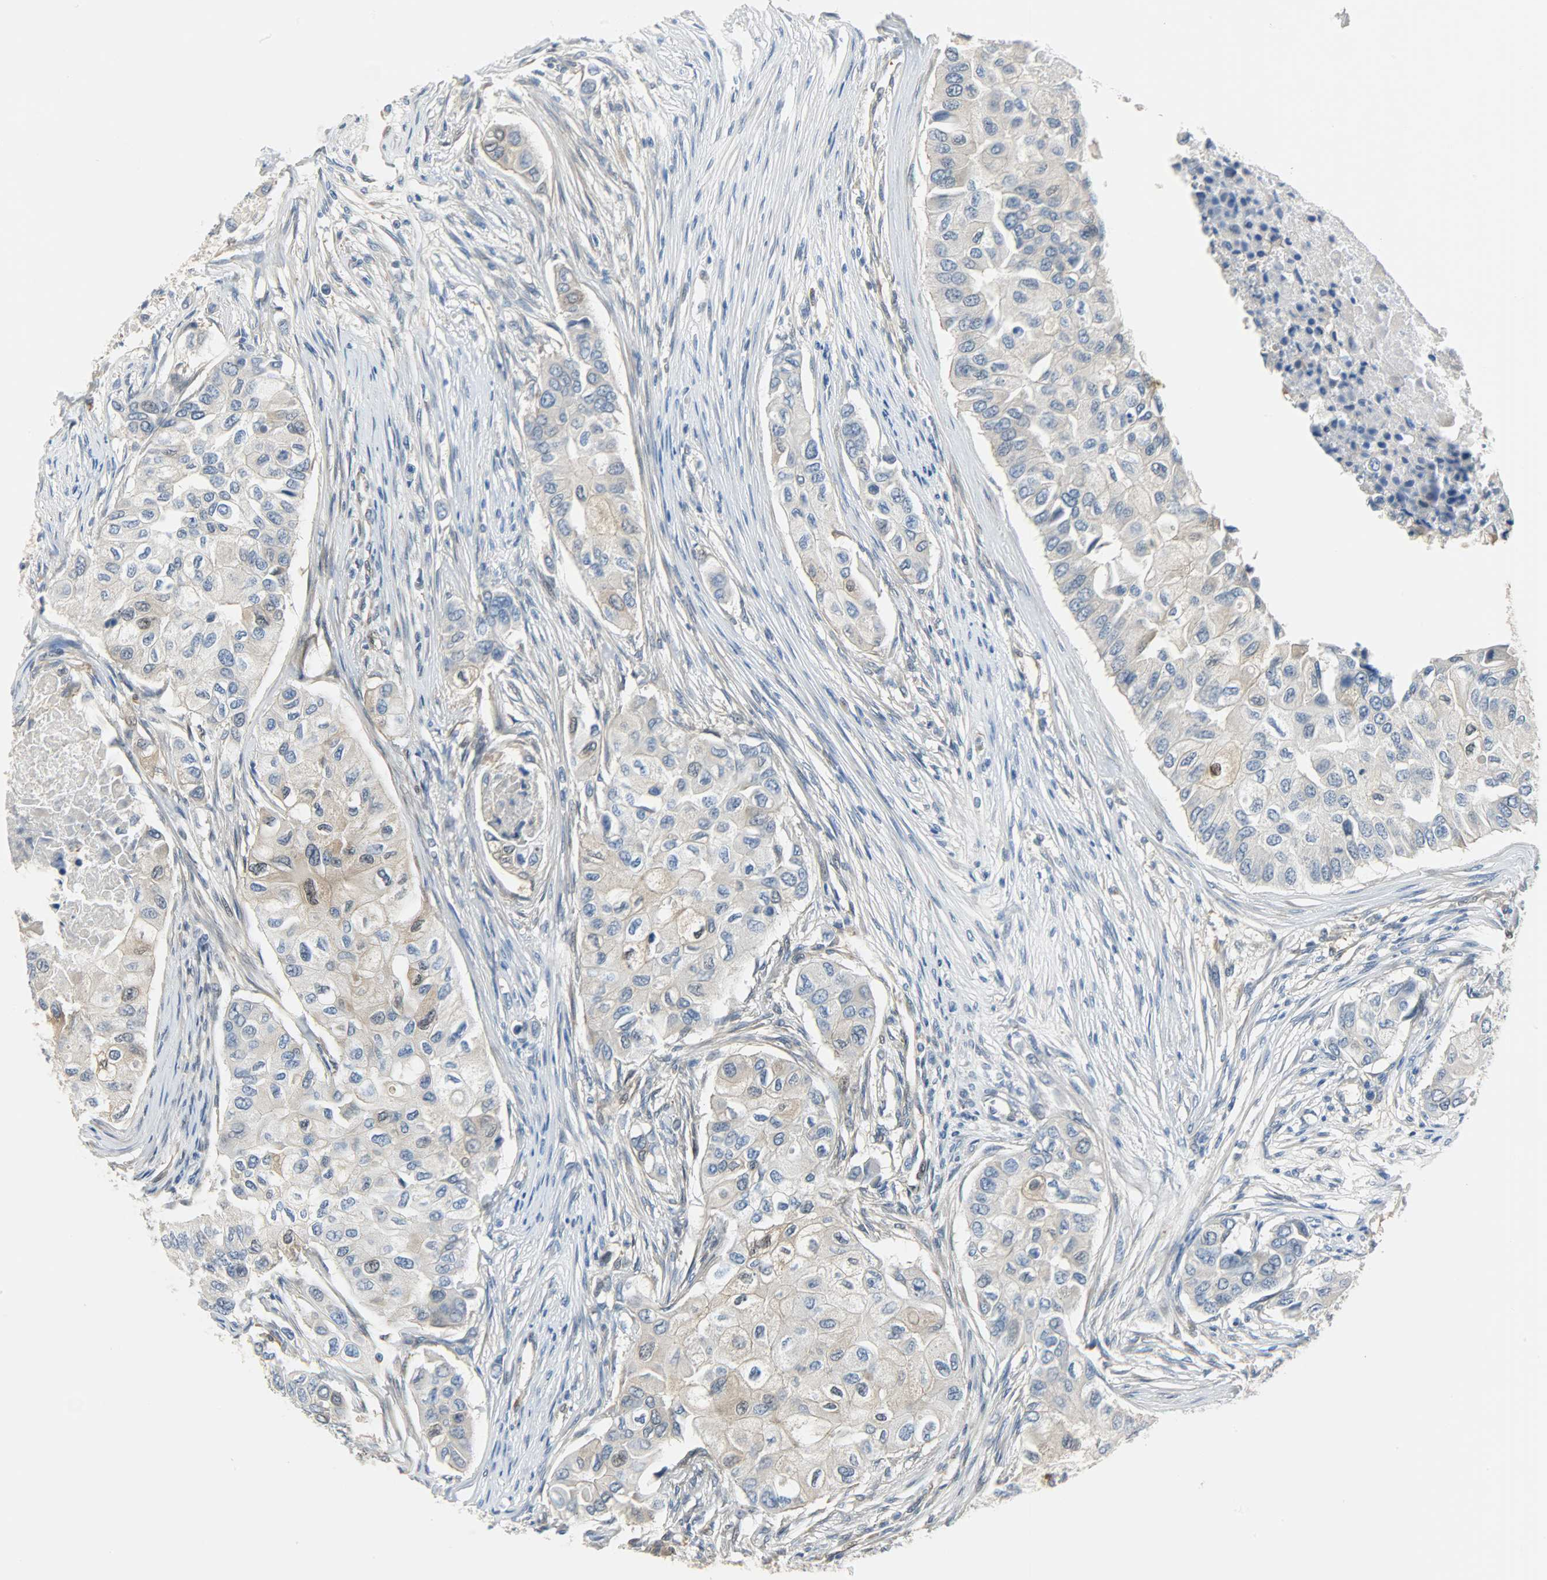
{"staining": {"intensity": "weak", "quantity": "<25%", "location": "nuclear"}, "tissue": "breast cancer", "cell_type": "Tumor cells", "image_type": "cancer", "snomed": [{"axis": "morphology", "description": "Normal tissue, NOS"}, {"axis": "morphology", "description": "Duct carcinoma"}, {"axis": "topography", "description": "Breast"}], "caption": "The IHC micrograph has no significant positivity in tumor cells of breast cancer tissue. (DAB IHC visualized using brightfield microscopy, high magnification).", "gene": "EIF4EBP1", "patient": {"sex": "female", "age": 49}}